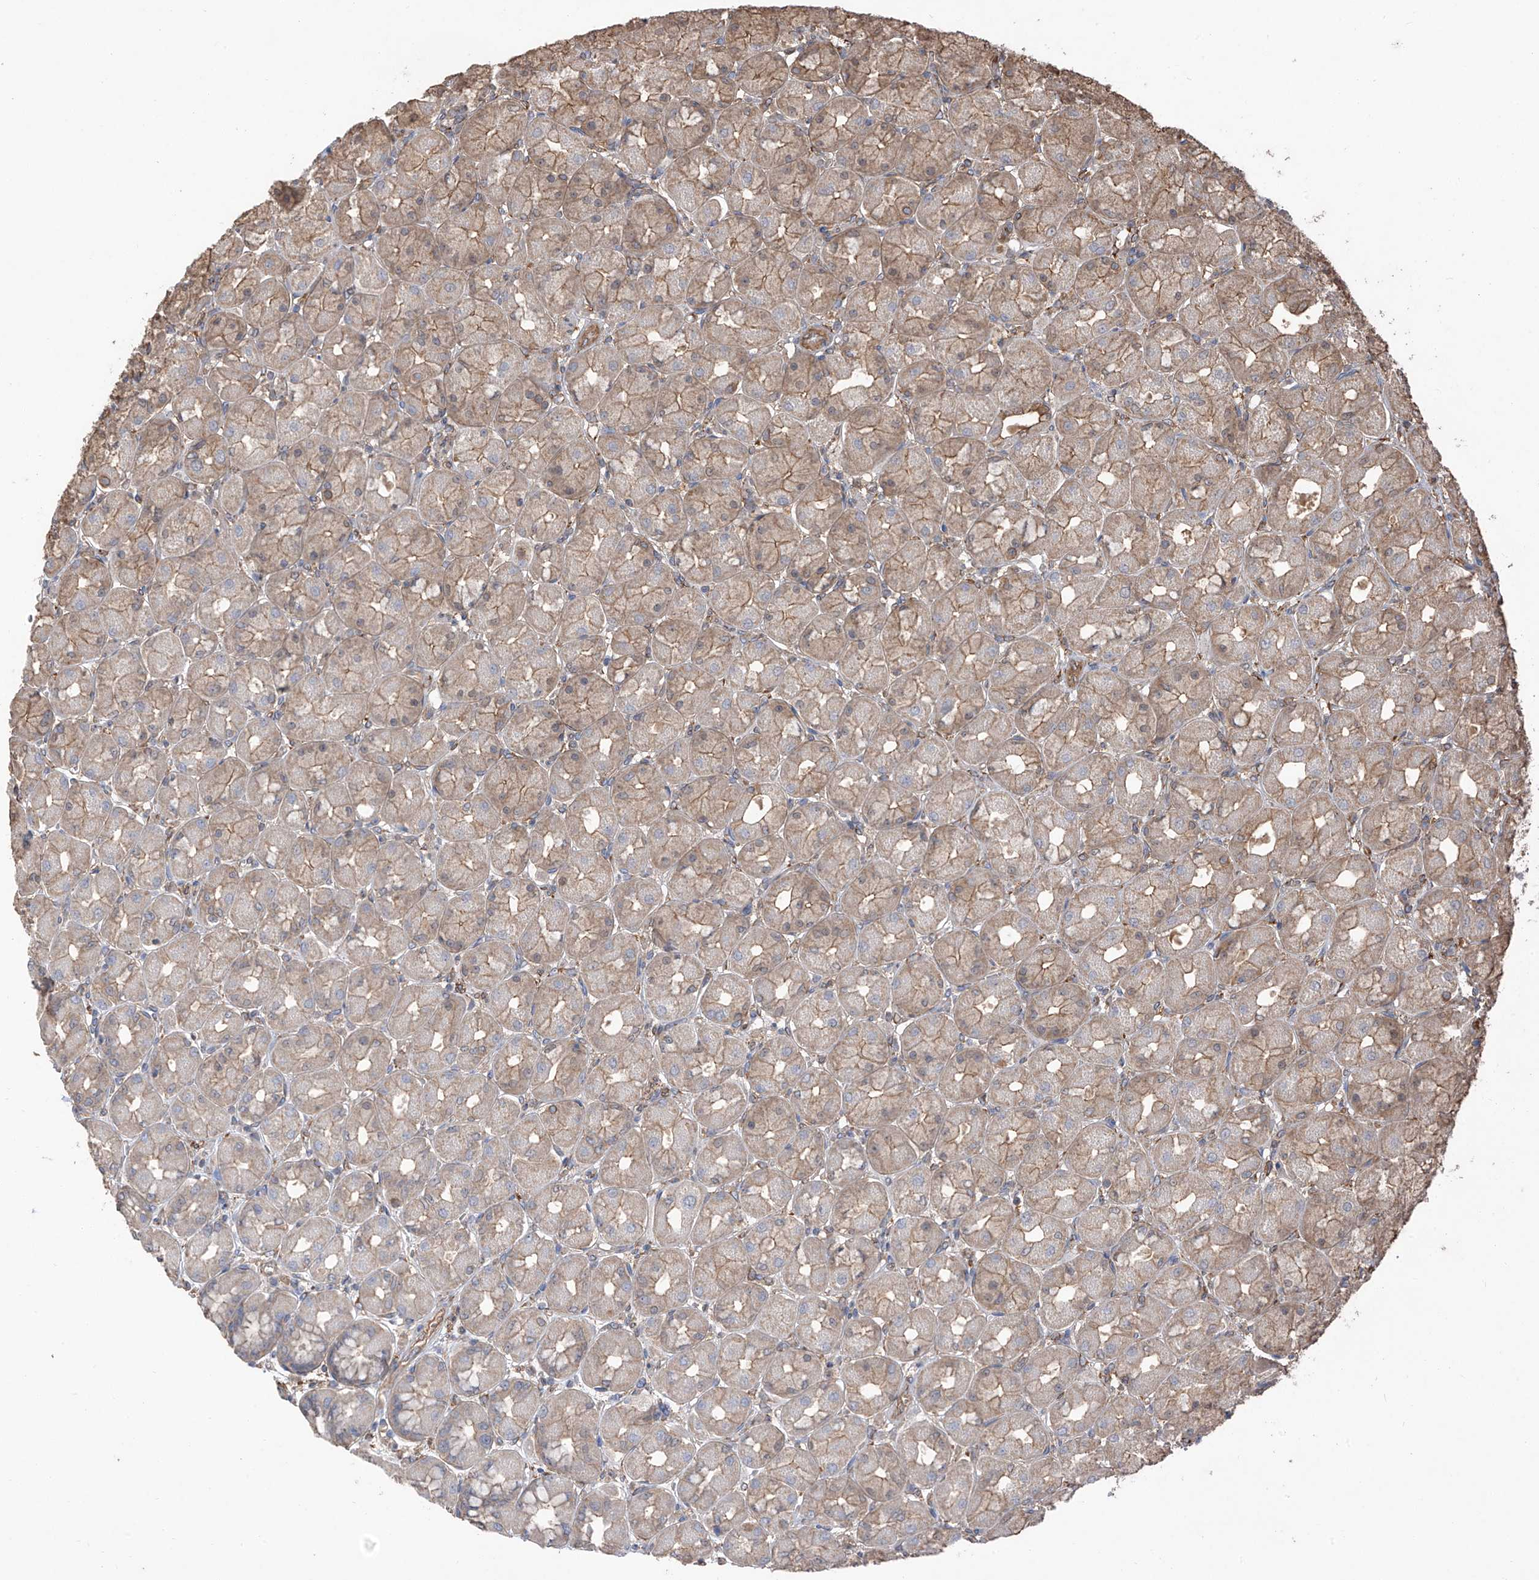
{"staining": {"intensity": "moderate", "quantity": ">75%", "location": "cytoplasmic/membranous"}, "tissue": "stomach", "cell_type": "Glandular cells", "image_type": "normal", "snomed": [{"axis": "morphology", "description": "Normal tissue, NOS"}, {"axis": "topography", "description": "Stomach, upper"}], "caption": "Stomach stained with a brown dye reveals moderate cytoplasmic/membranous positive positivity in about >75% of glandular cells.", "gene": "AGBL5", "patient": {"sex": "female", "age": 56}}